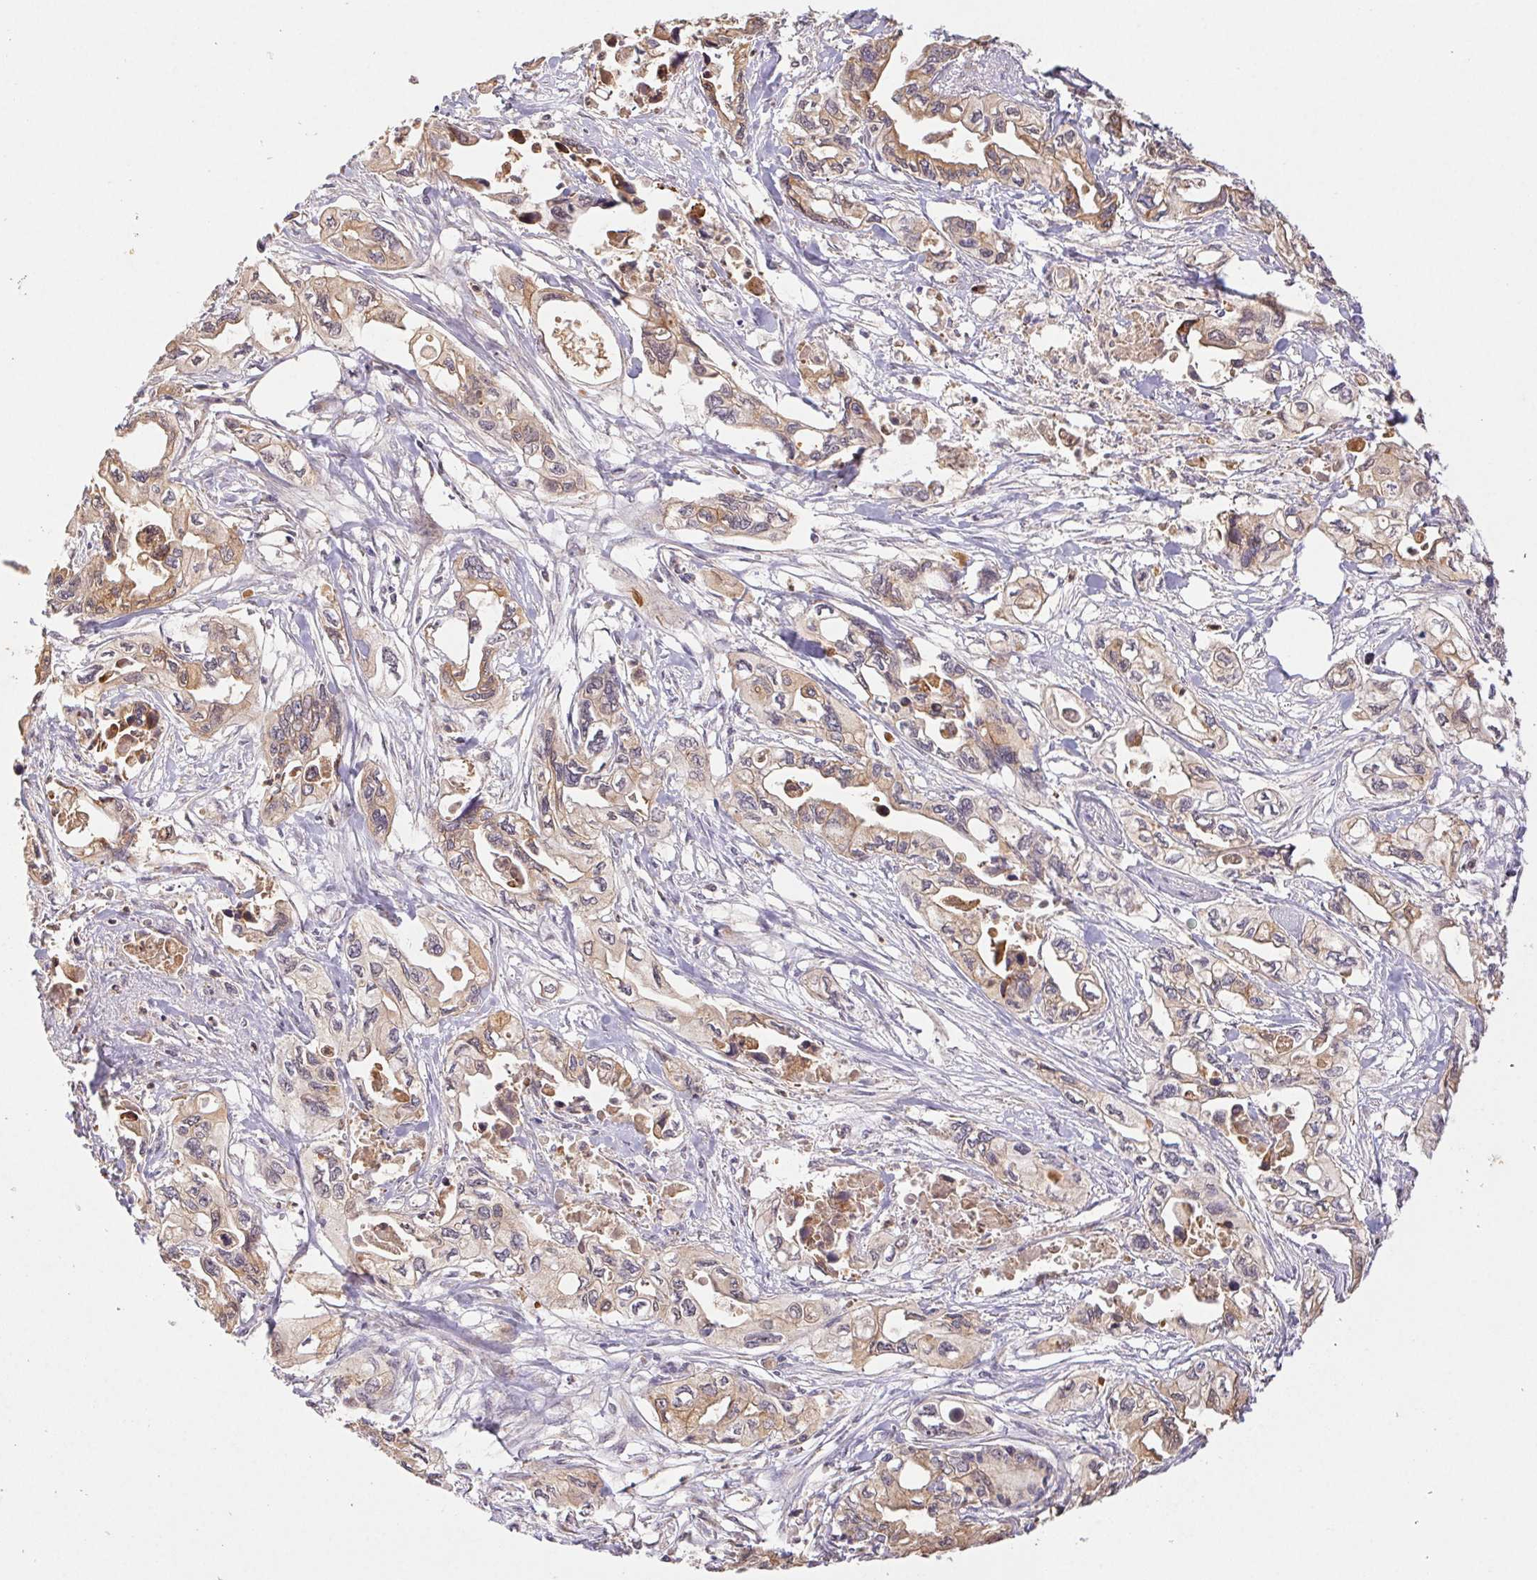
{"staining": {"intensity": "moderate", "quantity": "25%-75%", "location": "cytoplasmic/membranous"}, "tissue": "pancreatic cancer", "cell_type": "Tumor cells", "image_type": "cancer", "snomed": [{"axis": "morphology", "description": "Adenocarcinoma, NOS"}, {"axis": "topography", "description": "Pancreas"}], "caption": "Immunohistochemistry image of neoplastic tissue: pancreatic adenocarcinoma stained using immunohistochemistry (IHC) reveals medium levels of moderate protein expression localized specifically in the cytoplasmic/membranous of tumor cells, appearing as a cytoplasmic/membranous brown color.", "gene": "RAB11A", "patient": {"sex": "male", "age": 68}}